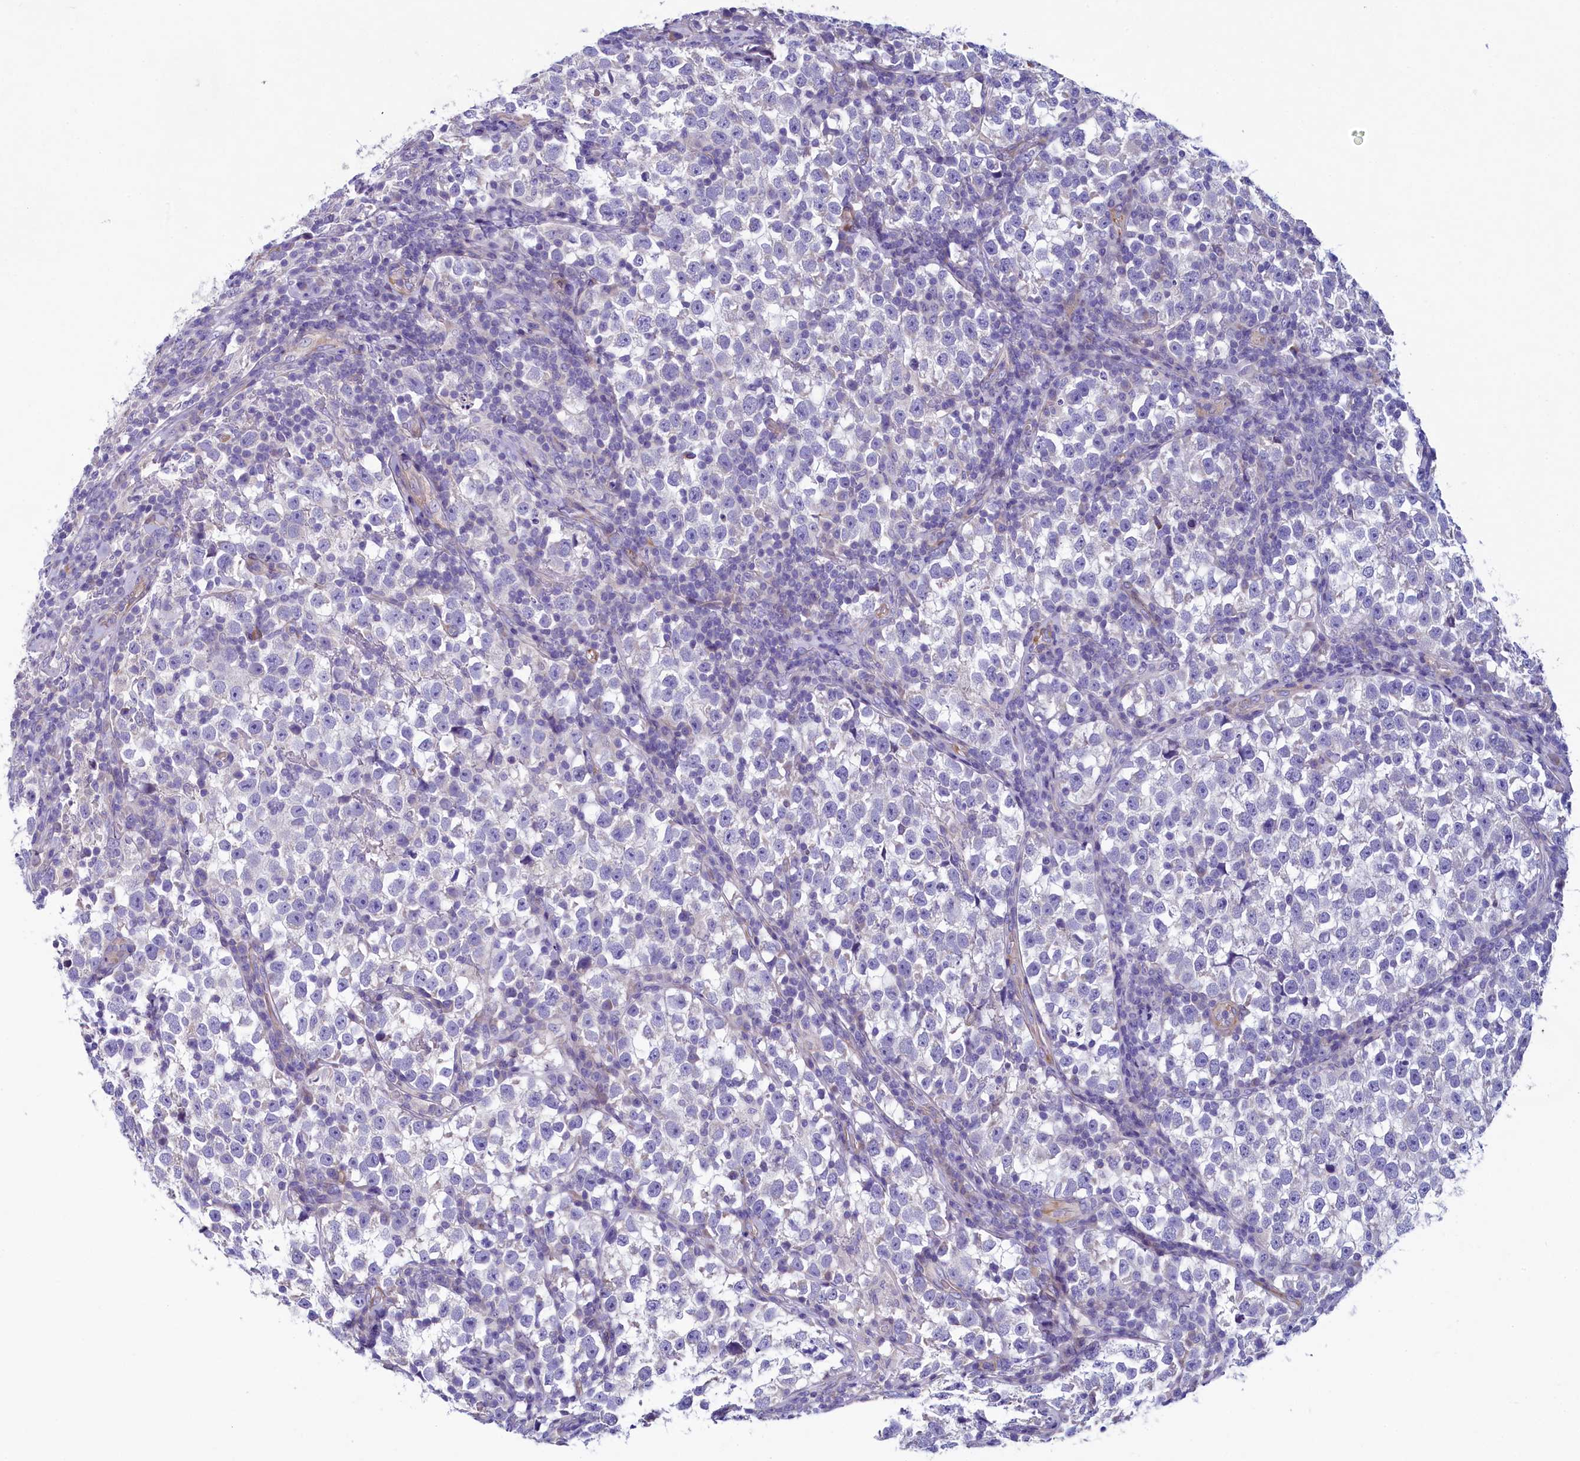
{"staining": {"intensity": "negative", "quantity": "none", "location": "none"}, "tissue": "testis cancer", "cell_type": "Tumor cells", "image_type": "cancer", "snomed": [{"axis": "morphology", "description": "Normal tissue, NOS"}, {"axis": "morphology", "description": "Seminoma, NOS"}, {"axis": "topography", "description": "Testis"}], "caption": "IHC image of neoplastic tissue: human testis cancer stained with DAB (3,3'-diaminobenzidine) displays no significant protein positivity in tumor cells. Nuclei are stained in blue.", "gene": "KRBOX5", "patient": {"sex": "male", "age": 43}}